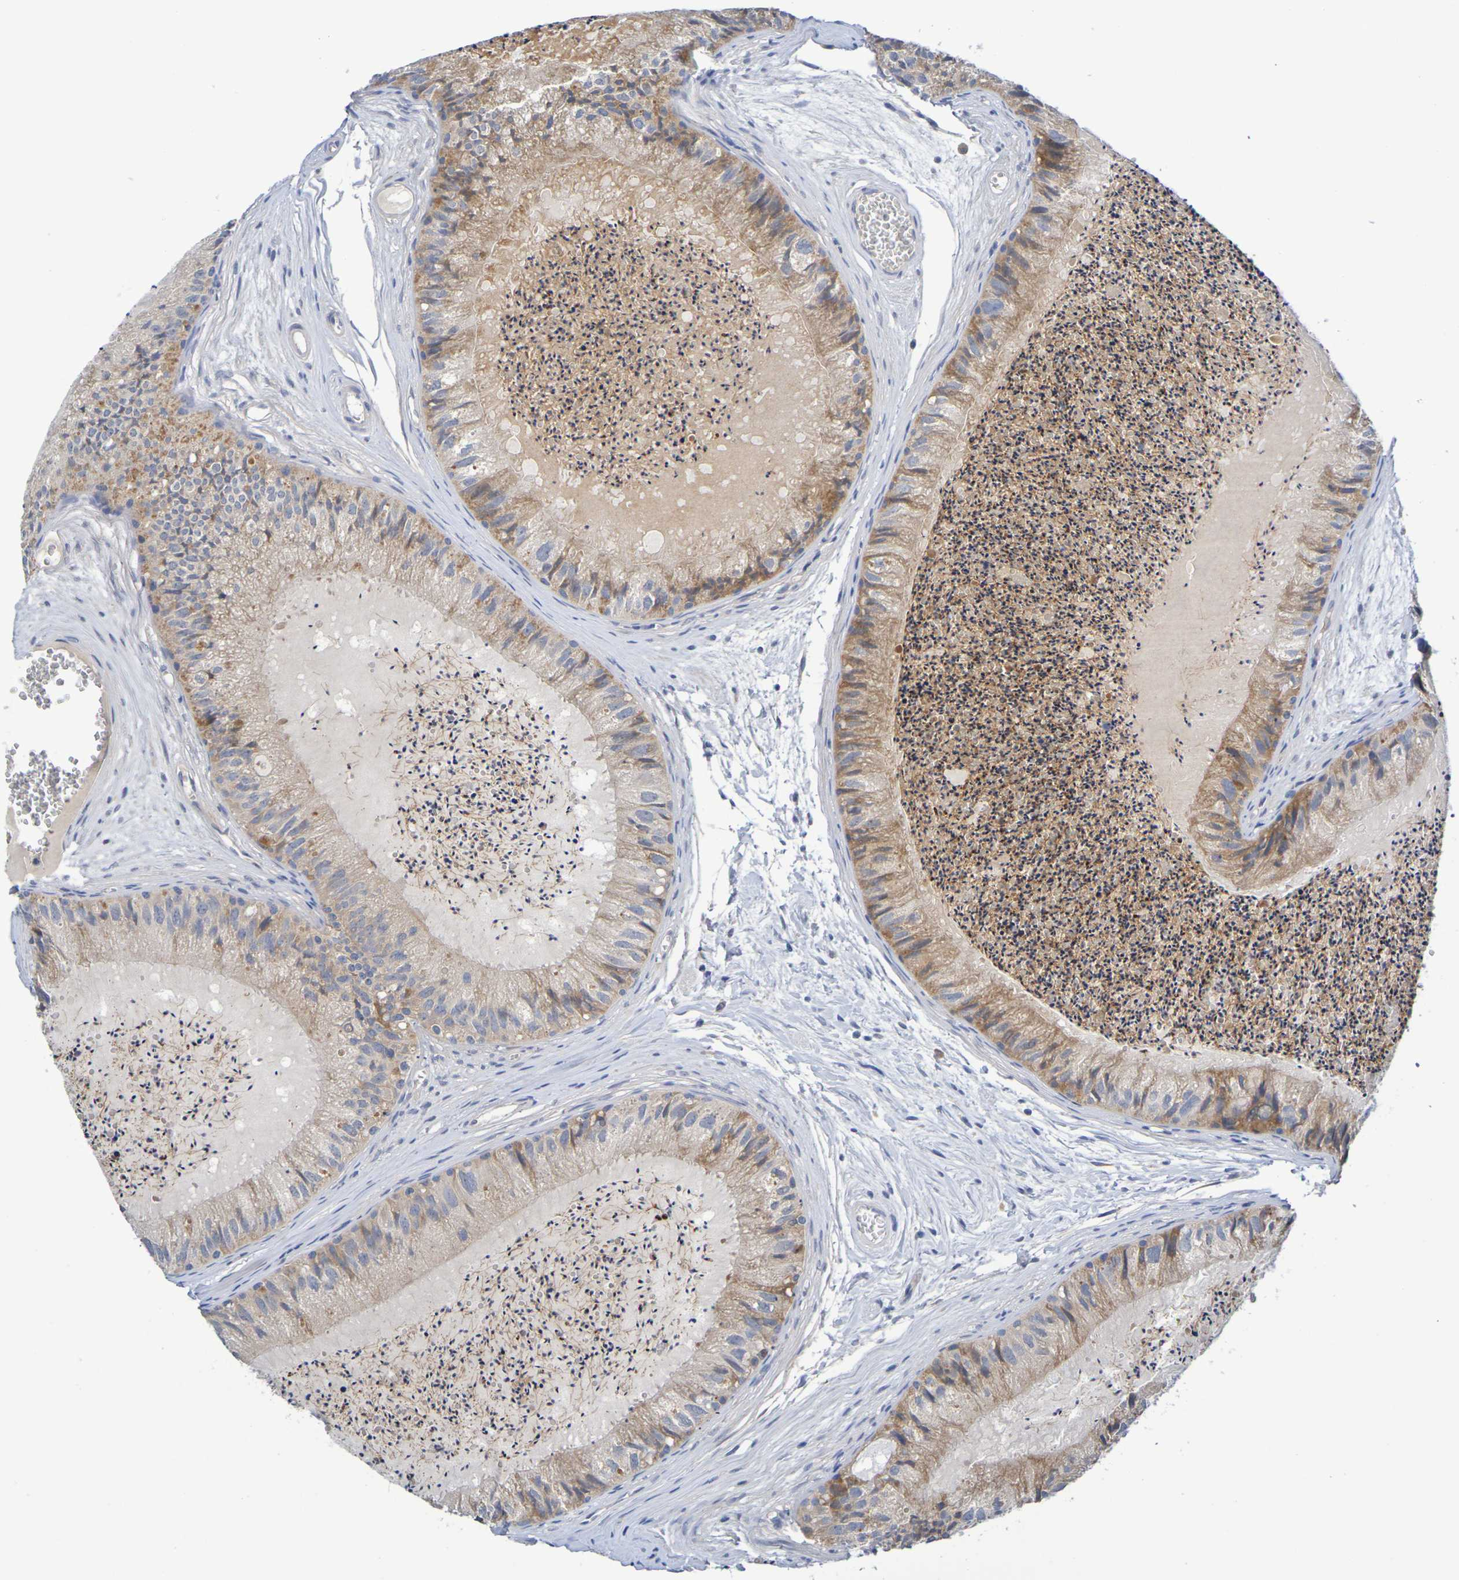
{"staining": {"intensity": "moderate", "quantity": "25%-75%", "location": "cytoplasmic/membranous"}, "tissue": "epididymis", "cell_type": "Glandular cells", "image_type": "normal", "snomed": [{"axis": "morphology", "description": "Normal tissue, NOS"}, {"axis": "topography", "description": "Epididymis"}], "caption": "There is medium levels of moderate cytoplasmic/membranous staining in glandular cells of benign epididymis, as demonstrated by immunohistochemical staining (brown color).", "gene": "SDC4", "patient": {"sex": "male", "age": 31}}